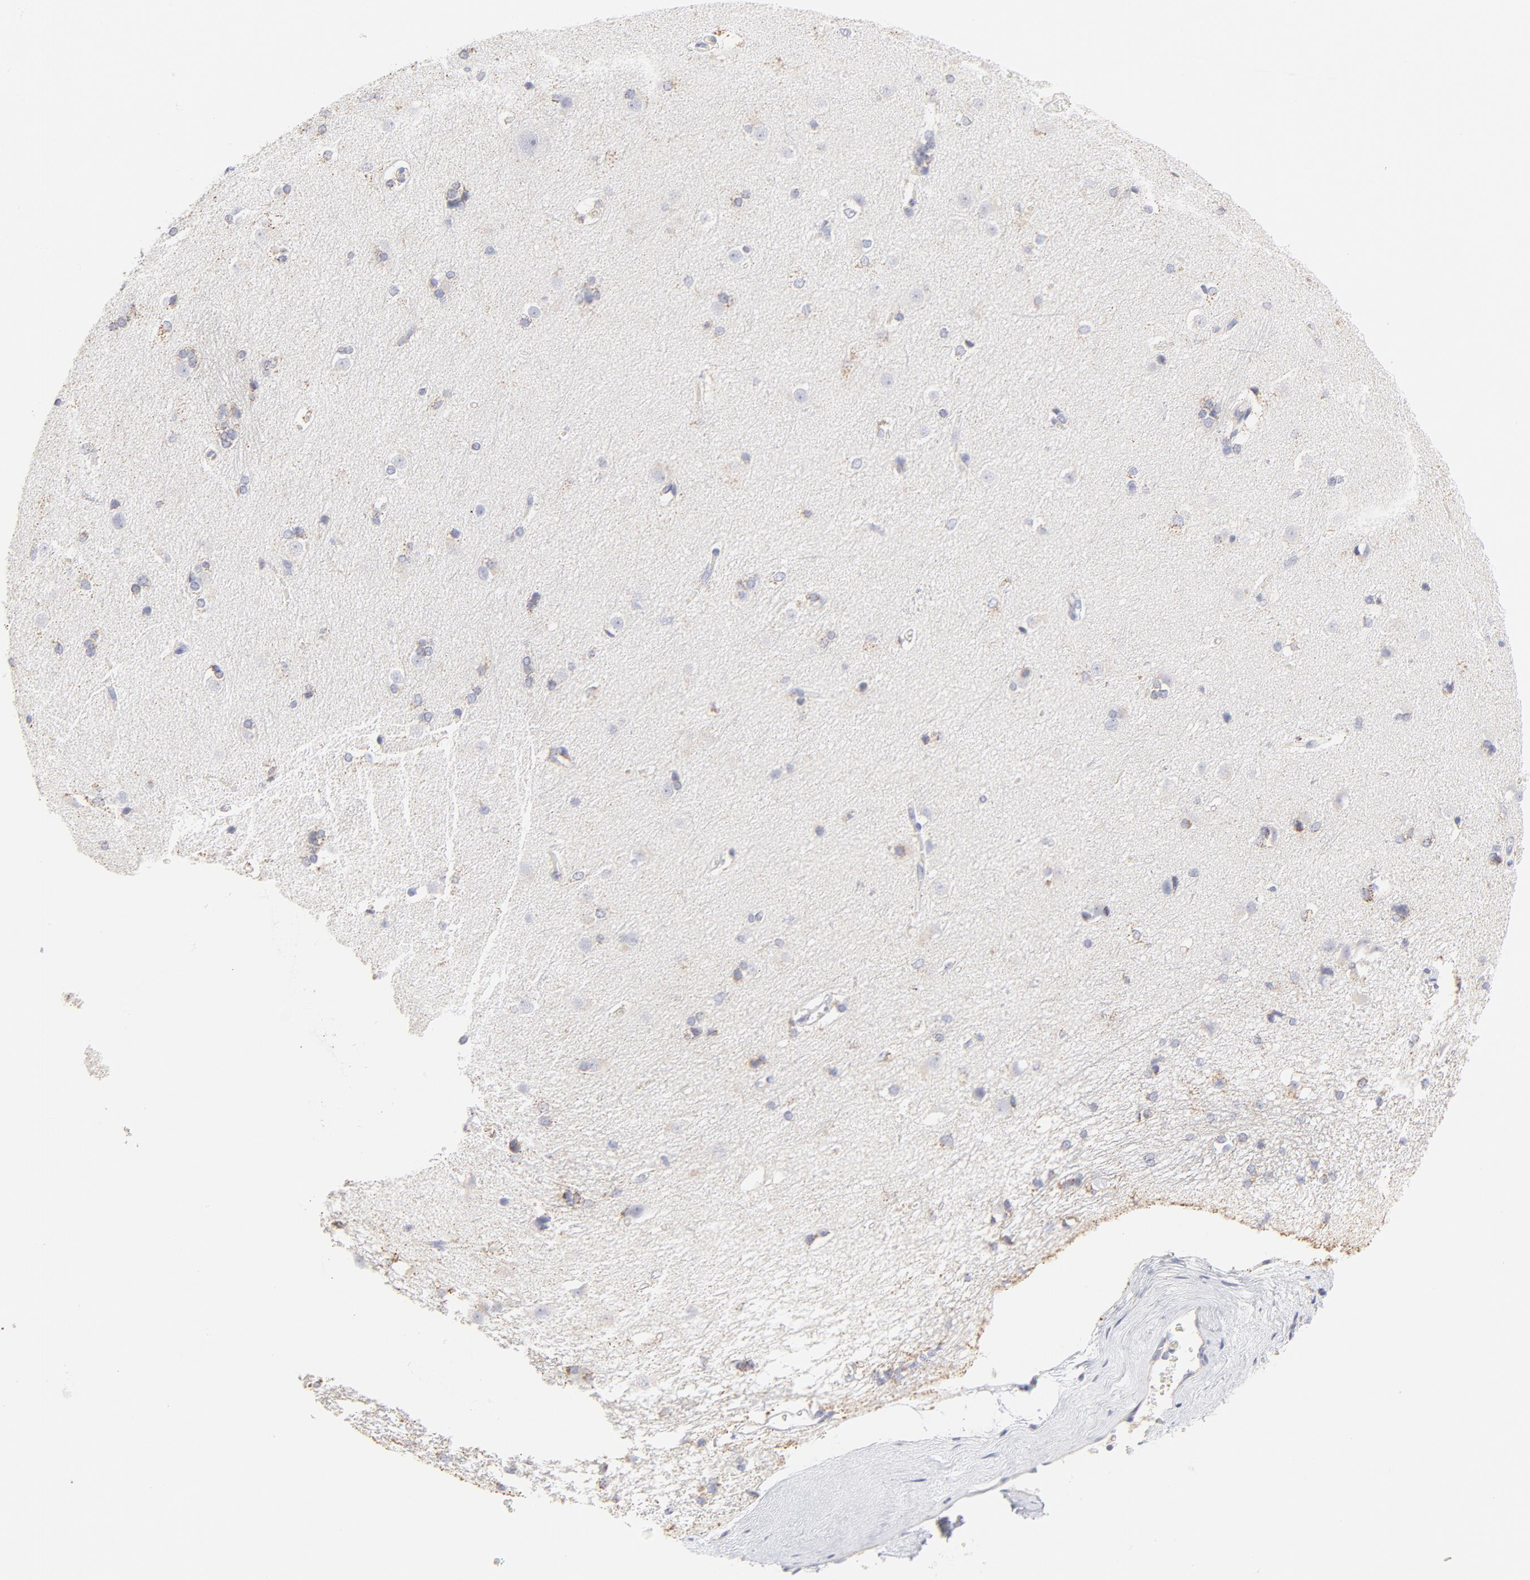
{"staining": {"intensity": "negative", "quantity": "none", "location": "none"}, "tissue": "caudate", "cell_type": "Glial cells", "image_type": "normal", "snomed": [{"axis": "morphology", "description": "Normal tissue, NOS"}, {"axis": "topography", "description": "Lateral ventricle wall"}], "caption": "Immunohistochemistry (IHC) photomicrograph of unremarkable caudate: caudate stained with DAB shows no significant protein expression in glial cells. The staining was performed using DAB (3,3'-diaminobenzidine) to visualize the protein expression in brown, while the nuclei were stained in blue with hematoxylin (Magnification: 20x).", "gene": "TST", "patient": {"sex": "female", "age": 19}}